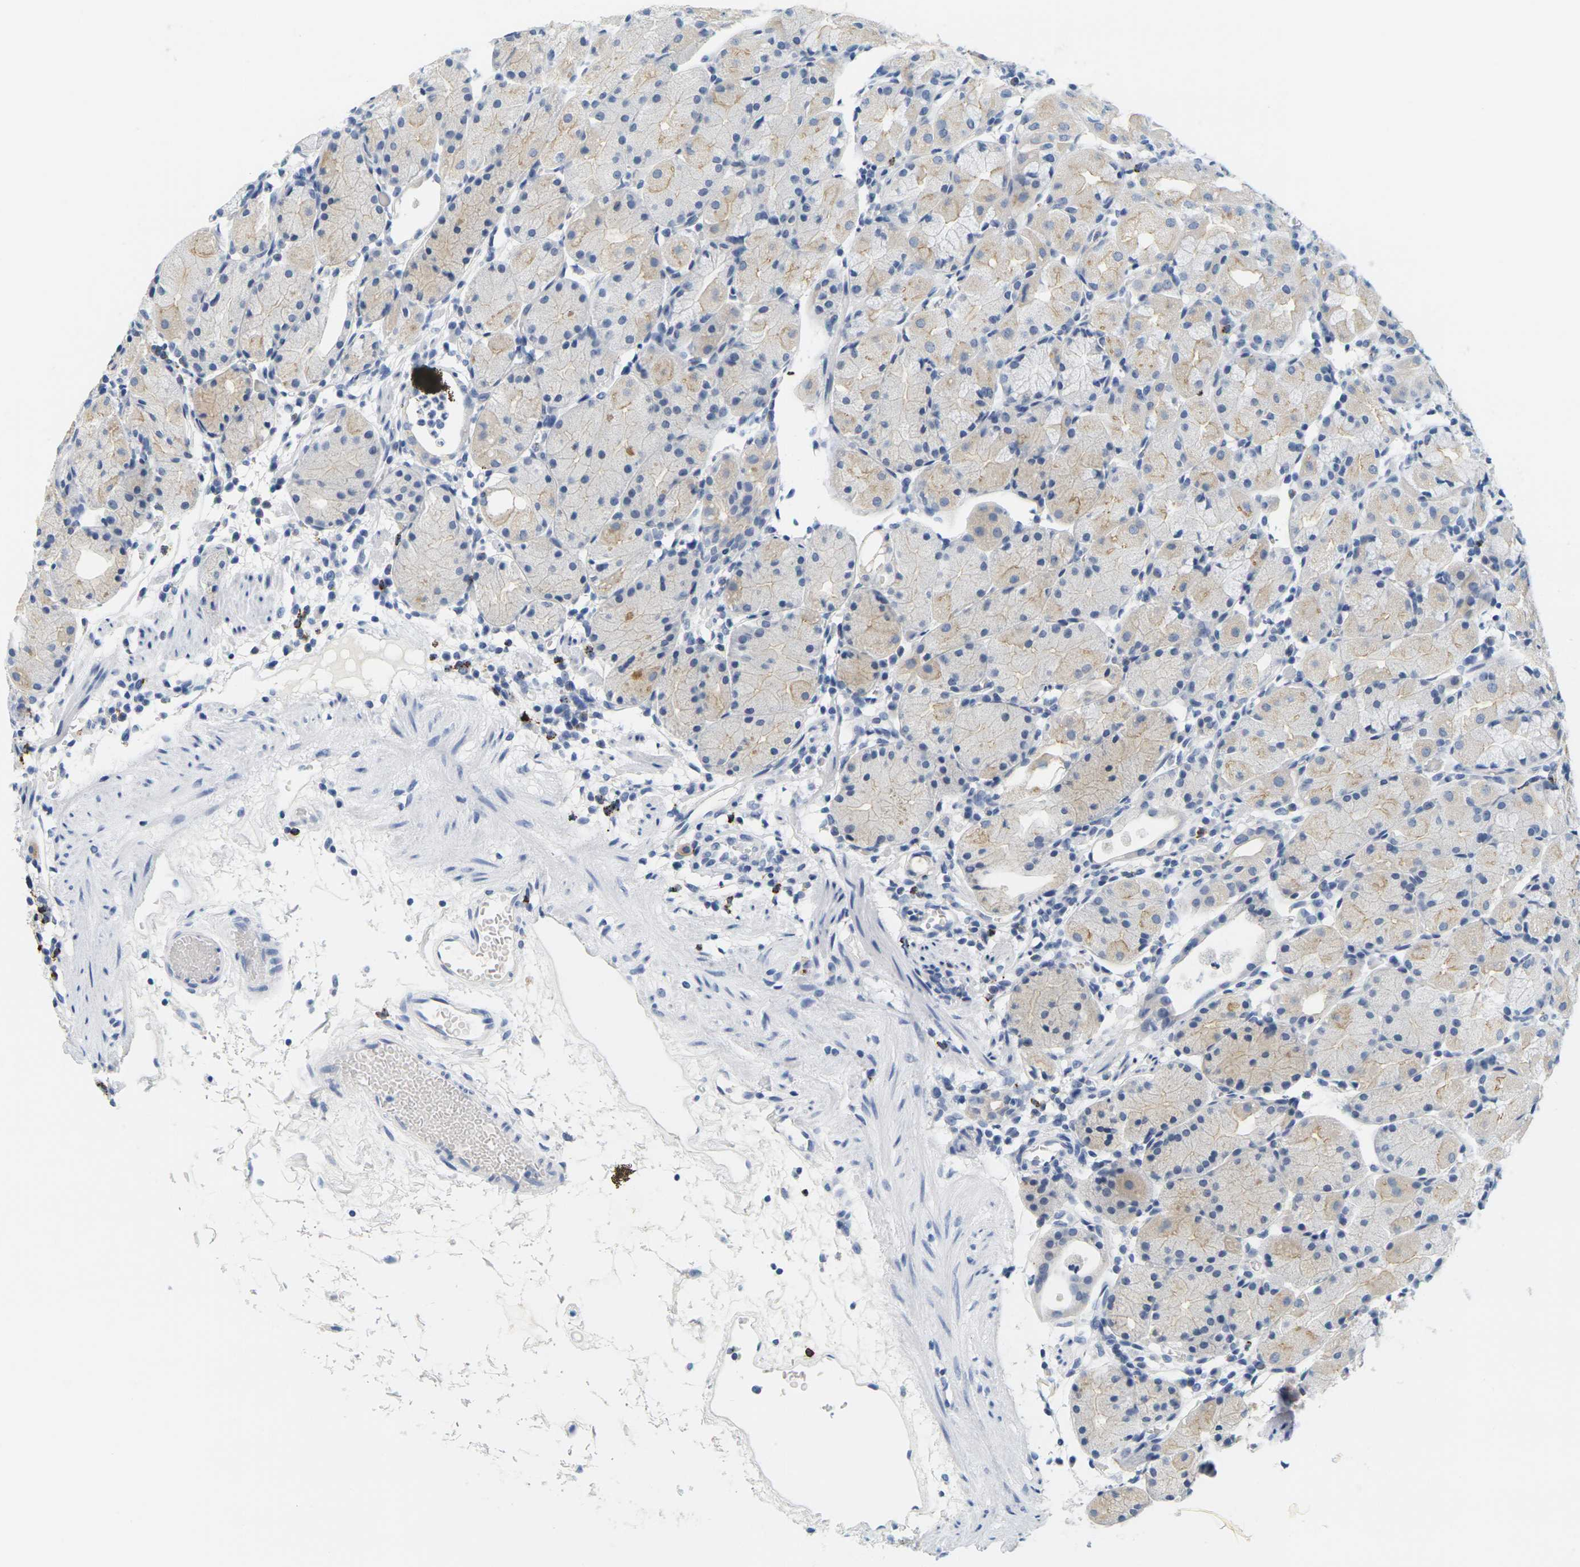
{"staining": {"intensity": "weak", "quantity": "<25%", "location": "cytoplasmic/membranous"}, "tissue": "stomach", "cell_type": "Glandular cells", "image_type": "normal", "snomed": [{"axis": "morphology", "description": "Normal tissue, NOS"}, {"axis": "topography", "description": "Stomach"}, {"axis": "topography", "description": "Stomach, lower"}], "caption": "Human stomach stained for a protein using immunohistochemistry shows no staining in glandular cells.", "gene": "HLA", "patient": {"sex": "female", "age": 75}}